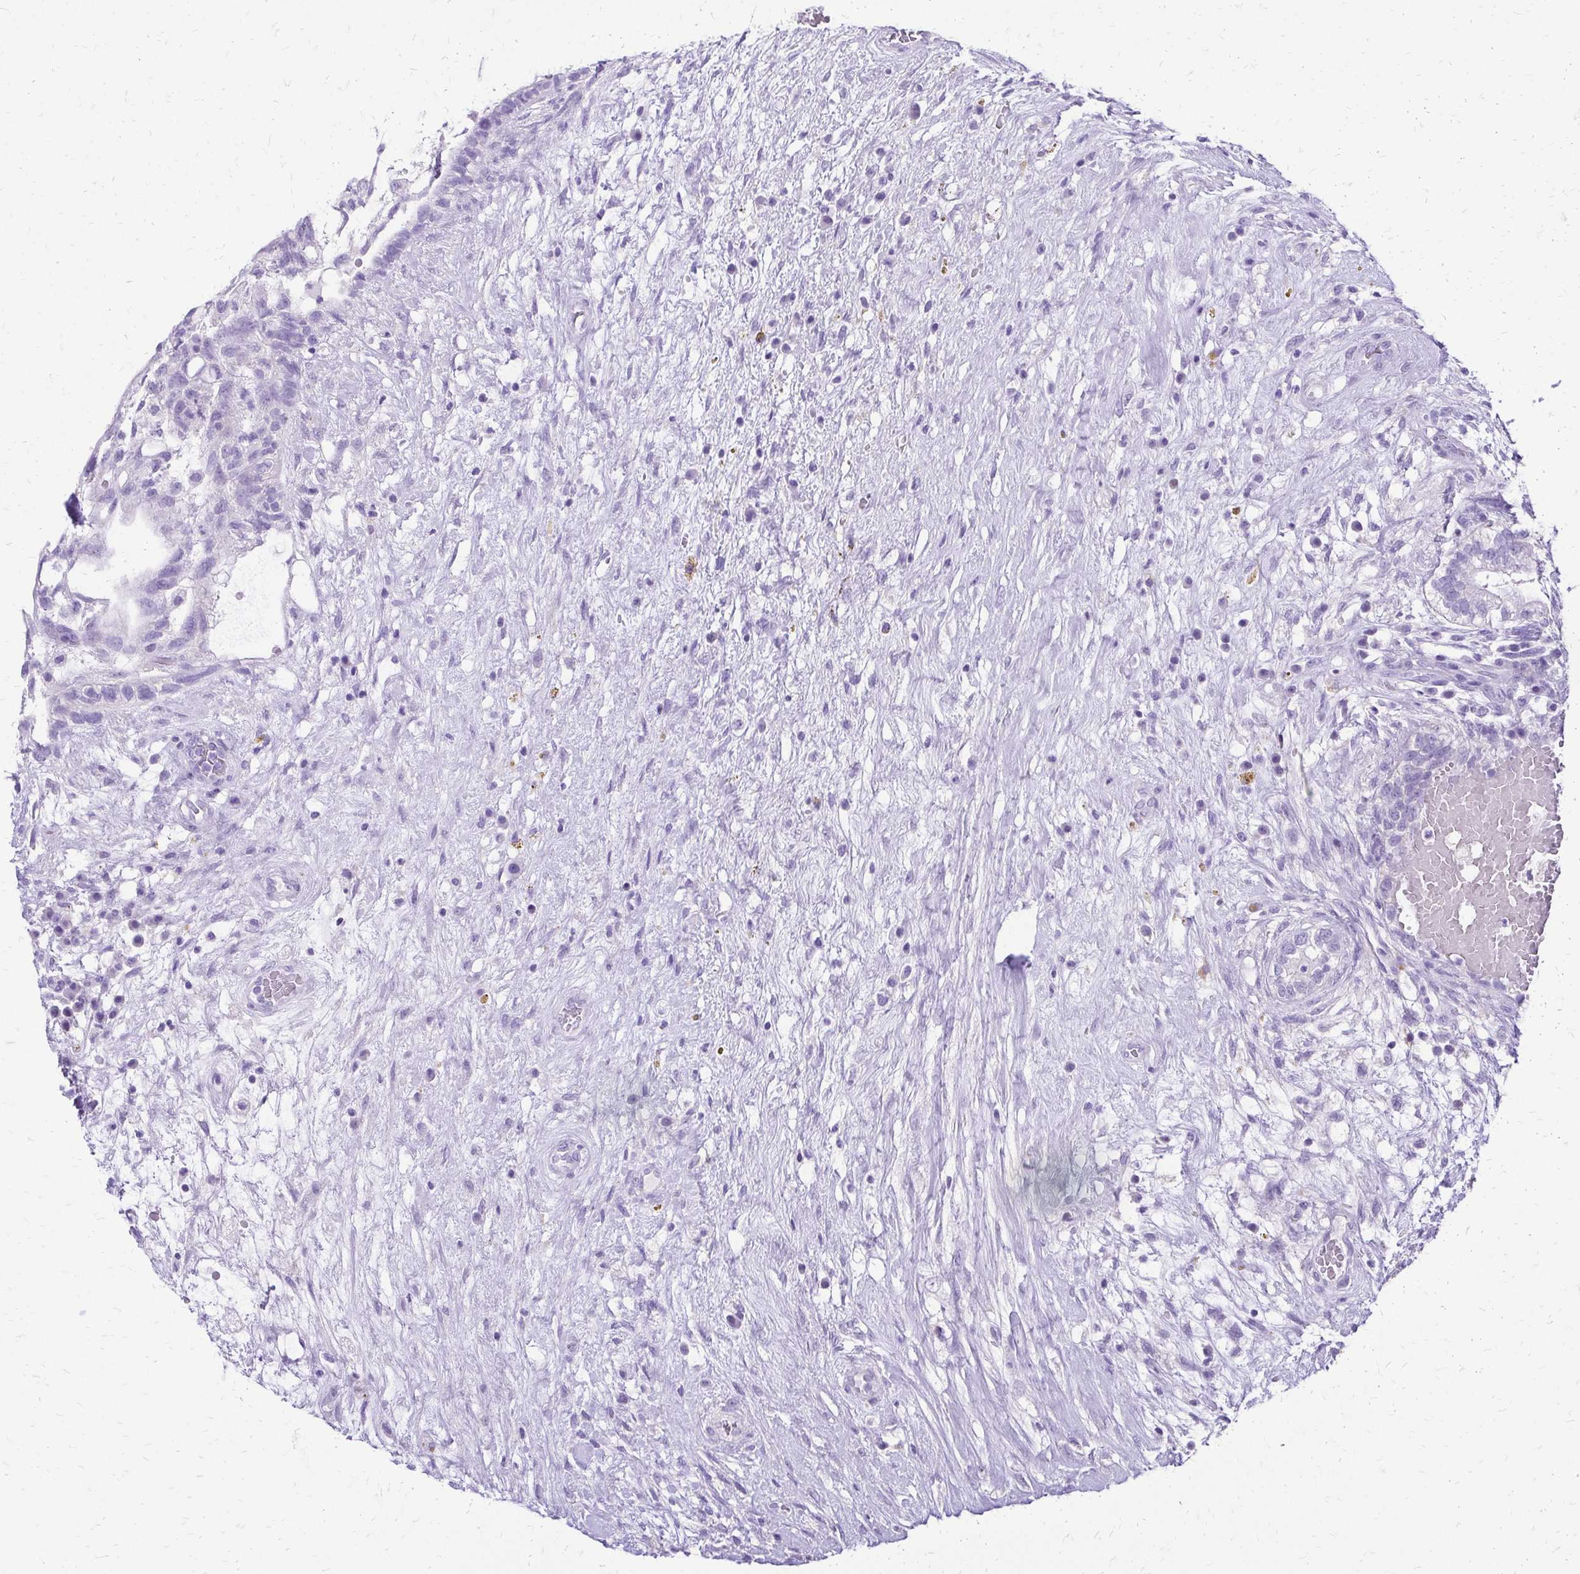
{"staining": {"intensity": "negative", "quantity": "none", "location": "none"}, "tissue": "testis cancer", "cell_type": "Tumor cells", "image_type": "cancer", "snomed": [{"axis": "morphology", "description": "Normal tissue, NOS"}, {"axis": "morphology", "description": "Carcinoma, Embryonal, NOS"}, {"axis": "topography", "description": "Testis"}], "caption": "The image displays no significant staining in tumor cells of embryonal carcinoma (testis).", "gene": "SLC32A1", "patient": {"sex": "male", "age": 32}}